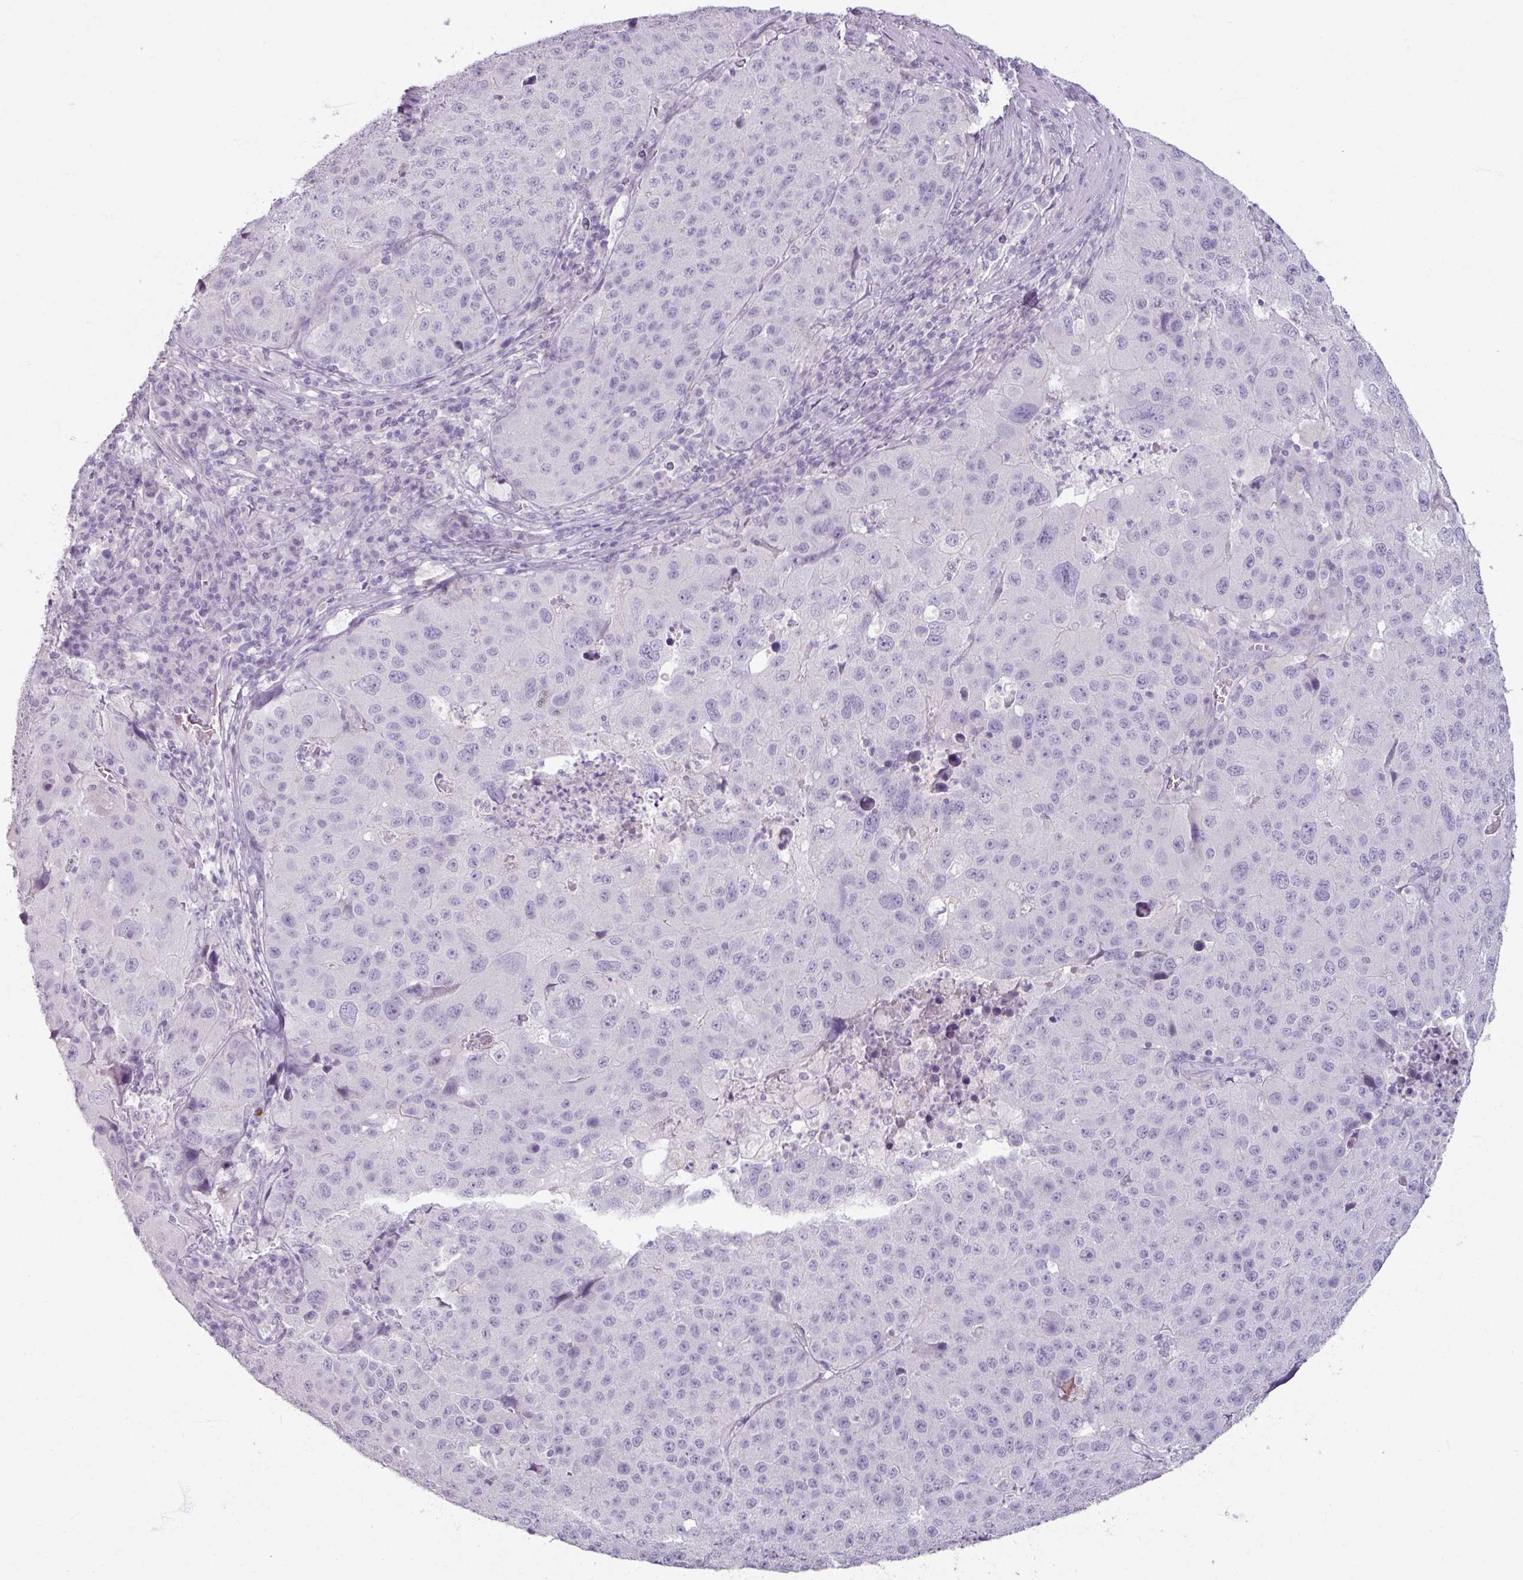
{"staining": {"intensity": "negative", "quantity": "none", "location": "none"}, "tissue": "stomach cancer", "cell_type": "Tumor cells", "image_type": "cancer", "snomed": [{"axis": "morphology", "description": "Adenocarcinoma, NOS"}, {"axis": "topography", "description": "Stomach"}], "caption": "Stomach cancer stained for a protein using immunohistochemistry (IHC) reveals no expression tumor cells.", "gene": "SLC27A5", "patient": {"sex": "male", "age": 71}}